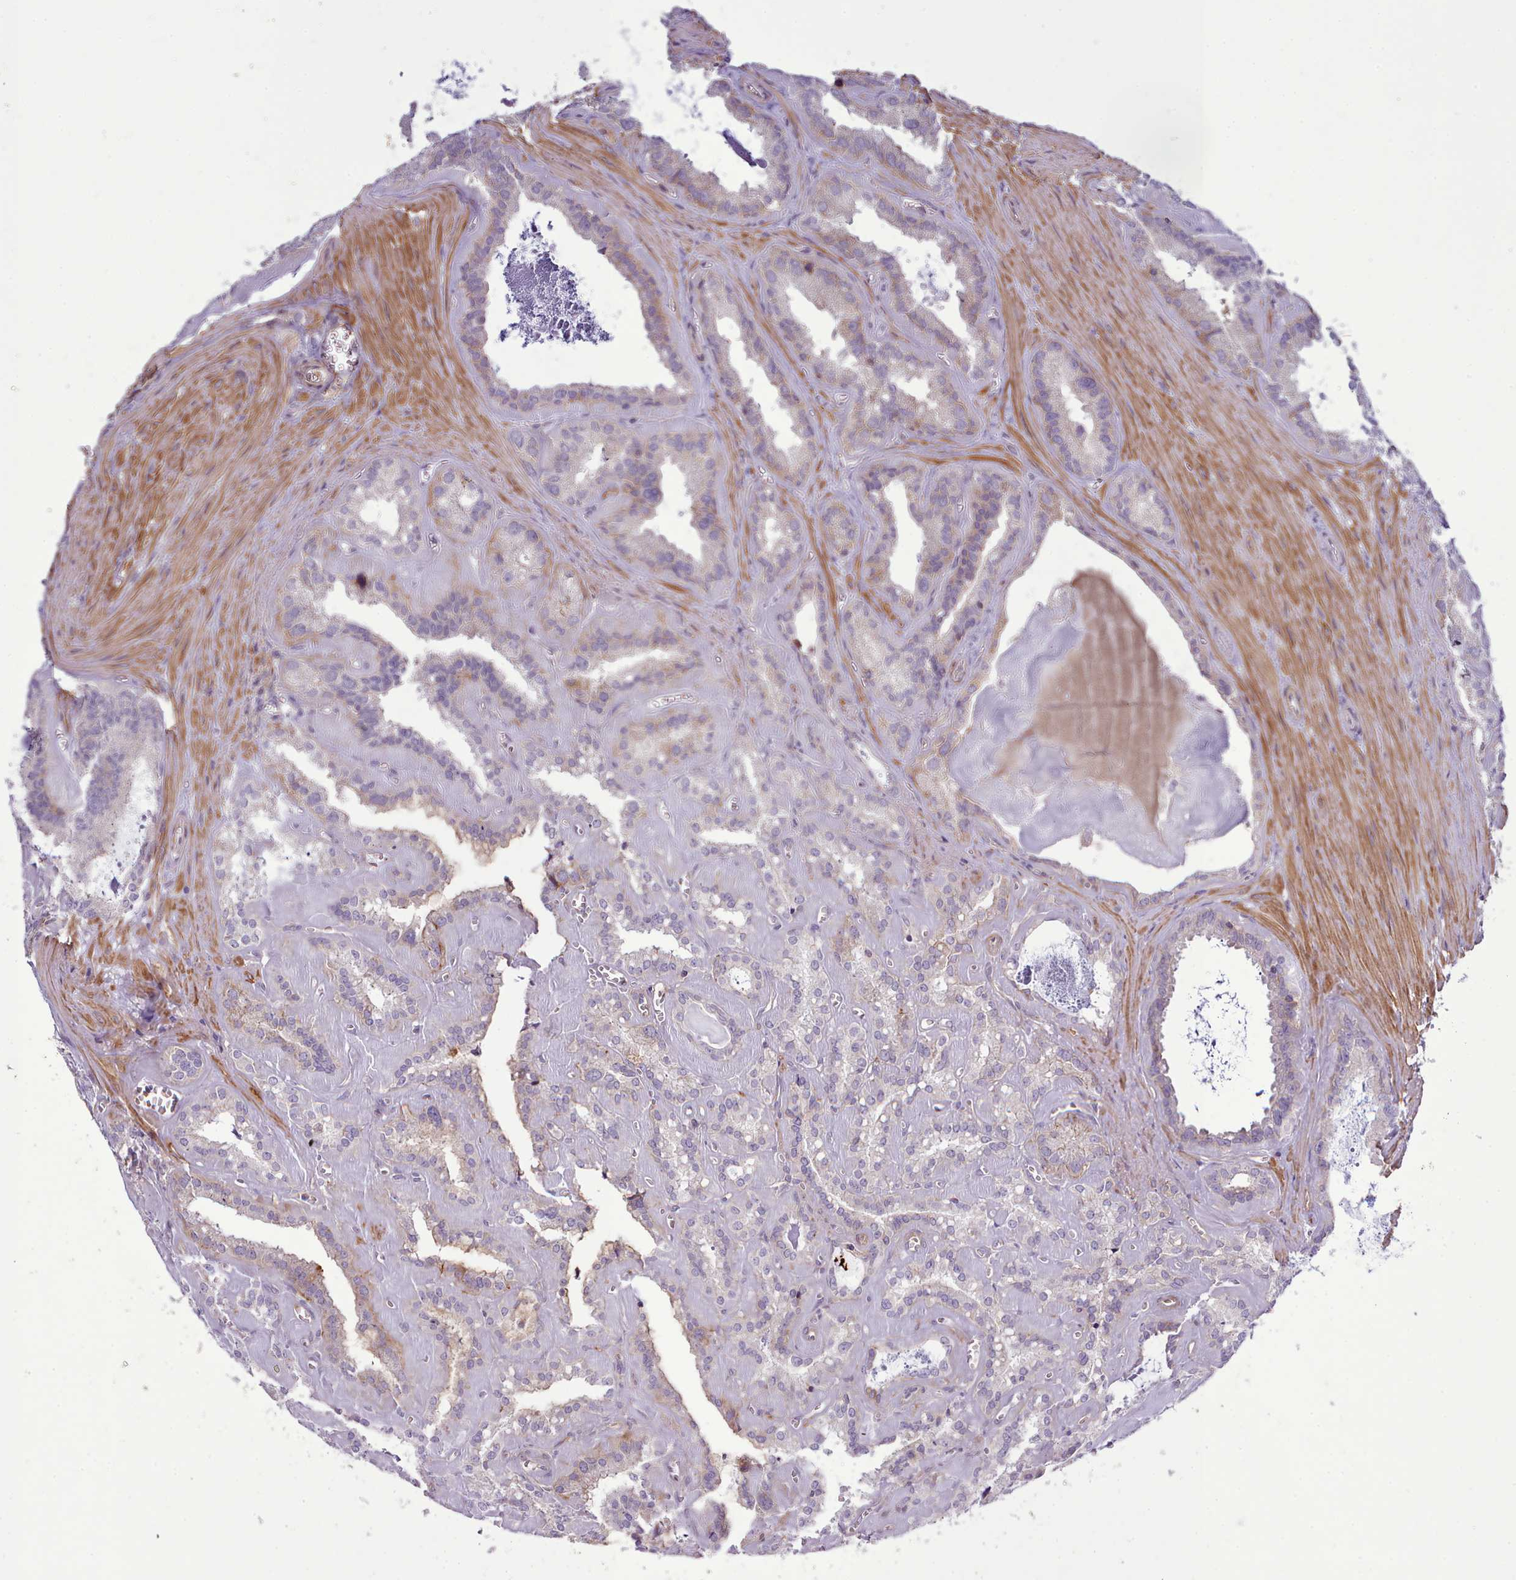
{"staining": {"intensity": "weak", "quantity": "<25%", "location": "cytoplasmic/membranous"}, "tissue": "seminal vesicle", "cell_type": "Glandular cells", "image_type": "normal", "snomed": [{"axis": "morphology", "description": "Normal tissue, NOS"}, {"axis": "topography", "description": "Prostate"}, {"axis": "topography", "description": "Seminal veicle"}], "caption": "Protein analysis of benign seminal vesicle reveals no significant positivity in glandular cells. (DAB (3,3'-diaminobenzidine) immunohistochemistry (IHC) visualized using brightfield microscopy, high magnification).", "gene": "TENT4B", "patient": {"sex": "male", "age": 59}}